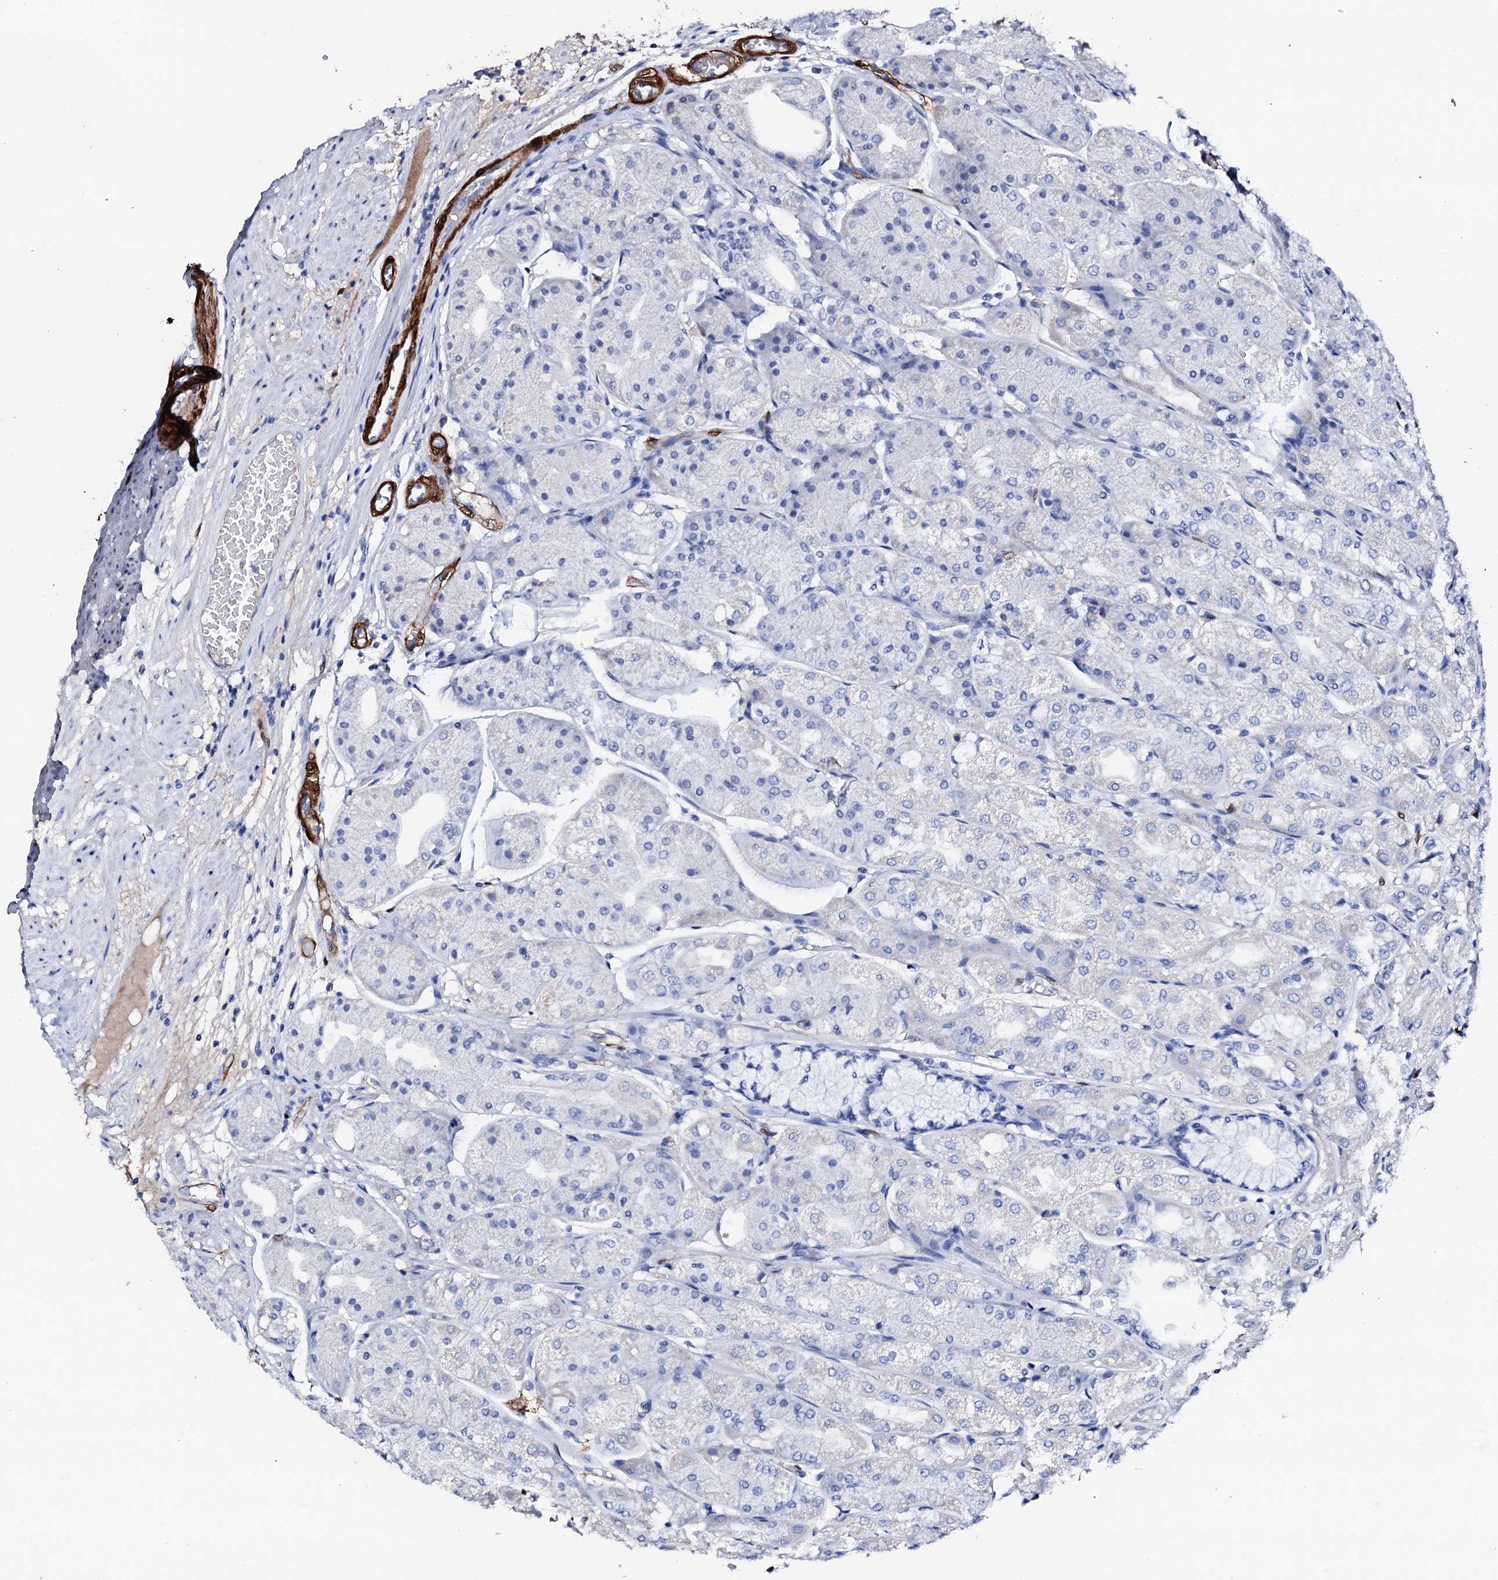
{"staining": {"intensity": "negative", "quantity": "none", "location": "none"}, "tissue": "stomach", "cell_type": "Glandular cells", "image_type": "normal", "snomed": [{"axis": "morphology", "description": "Normal tissue, NOS"}, {"axis": "topography", "description": "Stomach, upper"}], "caption": "Immunohistochemical staining of normal human stomach demonstrates no significant positivity in glandular cells.", "gene": "NRIP2", "patient": {"sex": "male", "age": 72}}